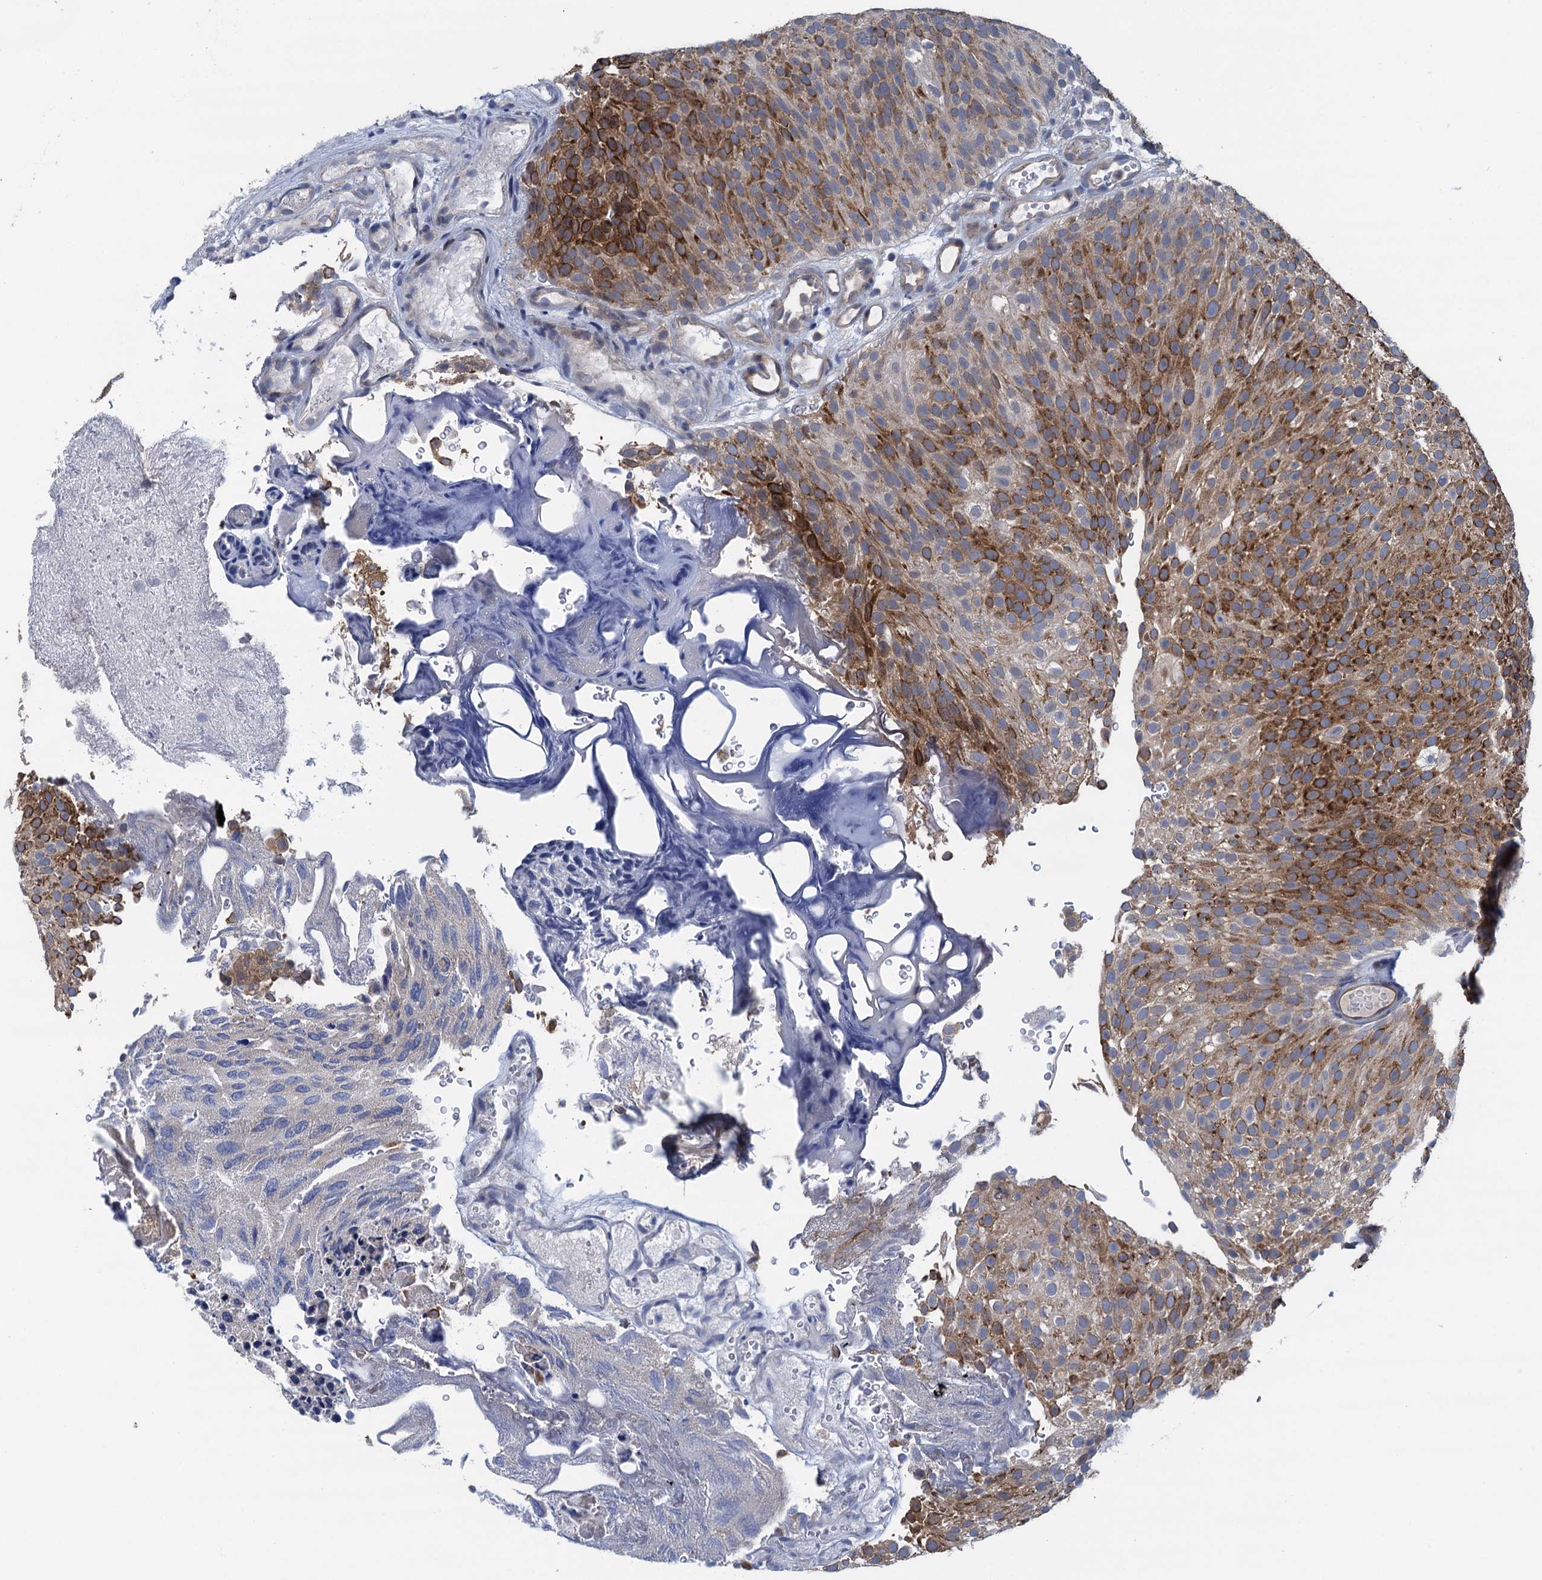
{"staining": {"intensity": "moderate", "quantity": ">75%", "location": "cytoplasmic/membranous"}, "tissue": "urothelial cancer", "cell_type": "Tumor cells", "image_type": "cancer", "snomed": [{"axis": "morphology", "description": "Urothelial carcinoma, Low grade"}, {"axis": "topography", "description": "Urinary bladder"}], "caption": "A photomicrograph of human urothelial carcinoma (low-grade) stained for a protein shows moderate cytoplasmic/membranous brown staining in tumor cells.", "gene": "CNTN5", "patient": {"sex": "male", "age": 78}}